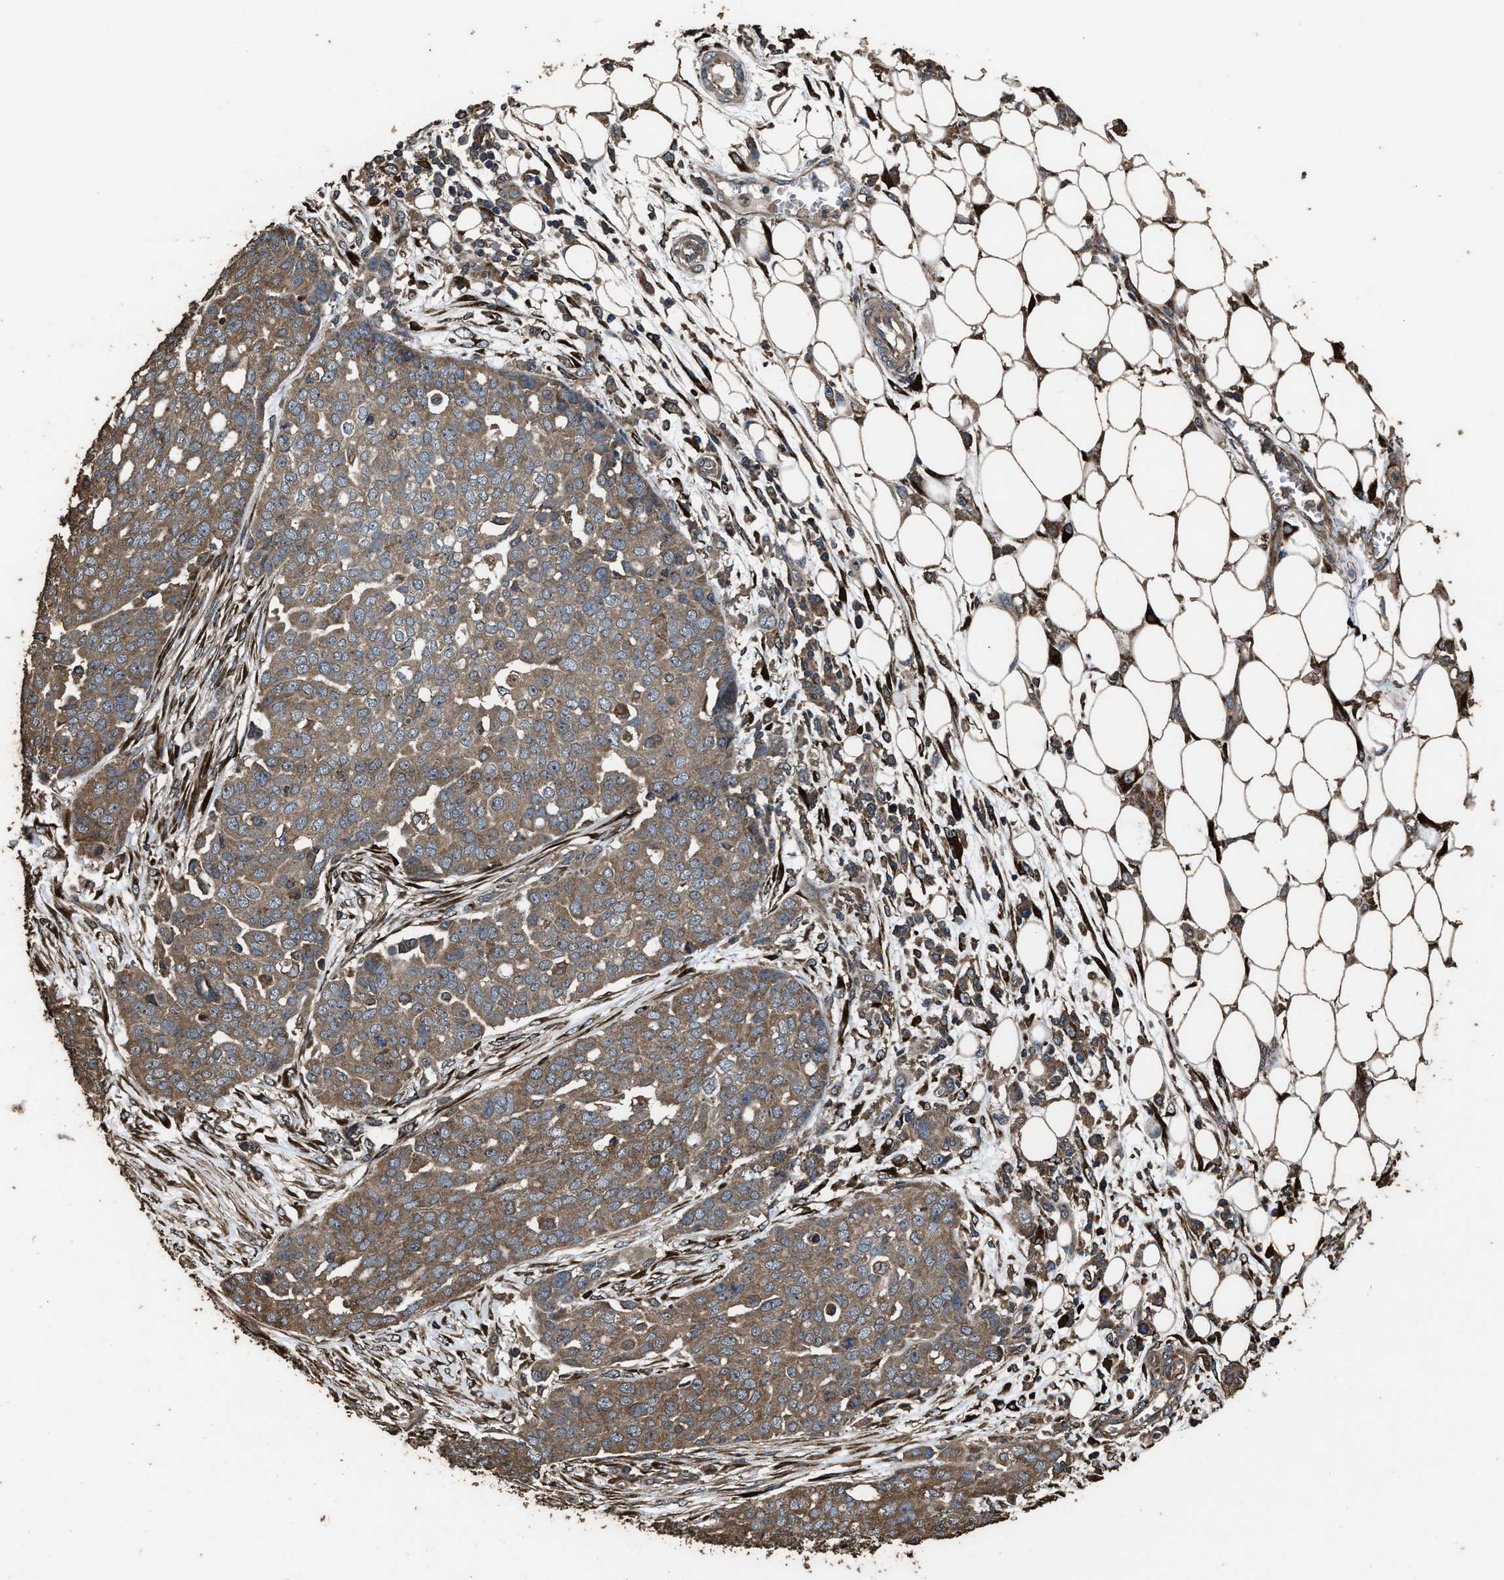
{"staining": {"intensity": "moderate", "quantity": ">75%", "location": "cytoplasmic/membranous"}, "tissue": "ovarian cancer", "cell_type": "Tumor cells", "image_type": "cancer", "snomed": [{"axis": "morphology", "description": "Cystadenocarcinoma, serous, NOS"}, {"axis": "topography", "description": "Soft tissue"}, {"axis": "topography", "description": "Ovary"}], "caption": "Ovarian cancer (serous cystadenocarcinoma) was stained to show a protein in brown. There is medium levels of moderate cytoplasmic/membranous staining in approximately >75% of tumor cells.", "gene": "ZMYND19", "patient": {"sex": "female", "age": 57}}